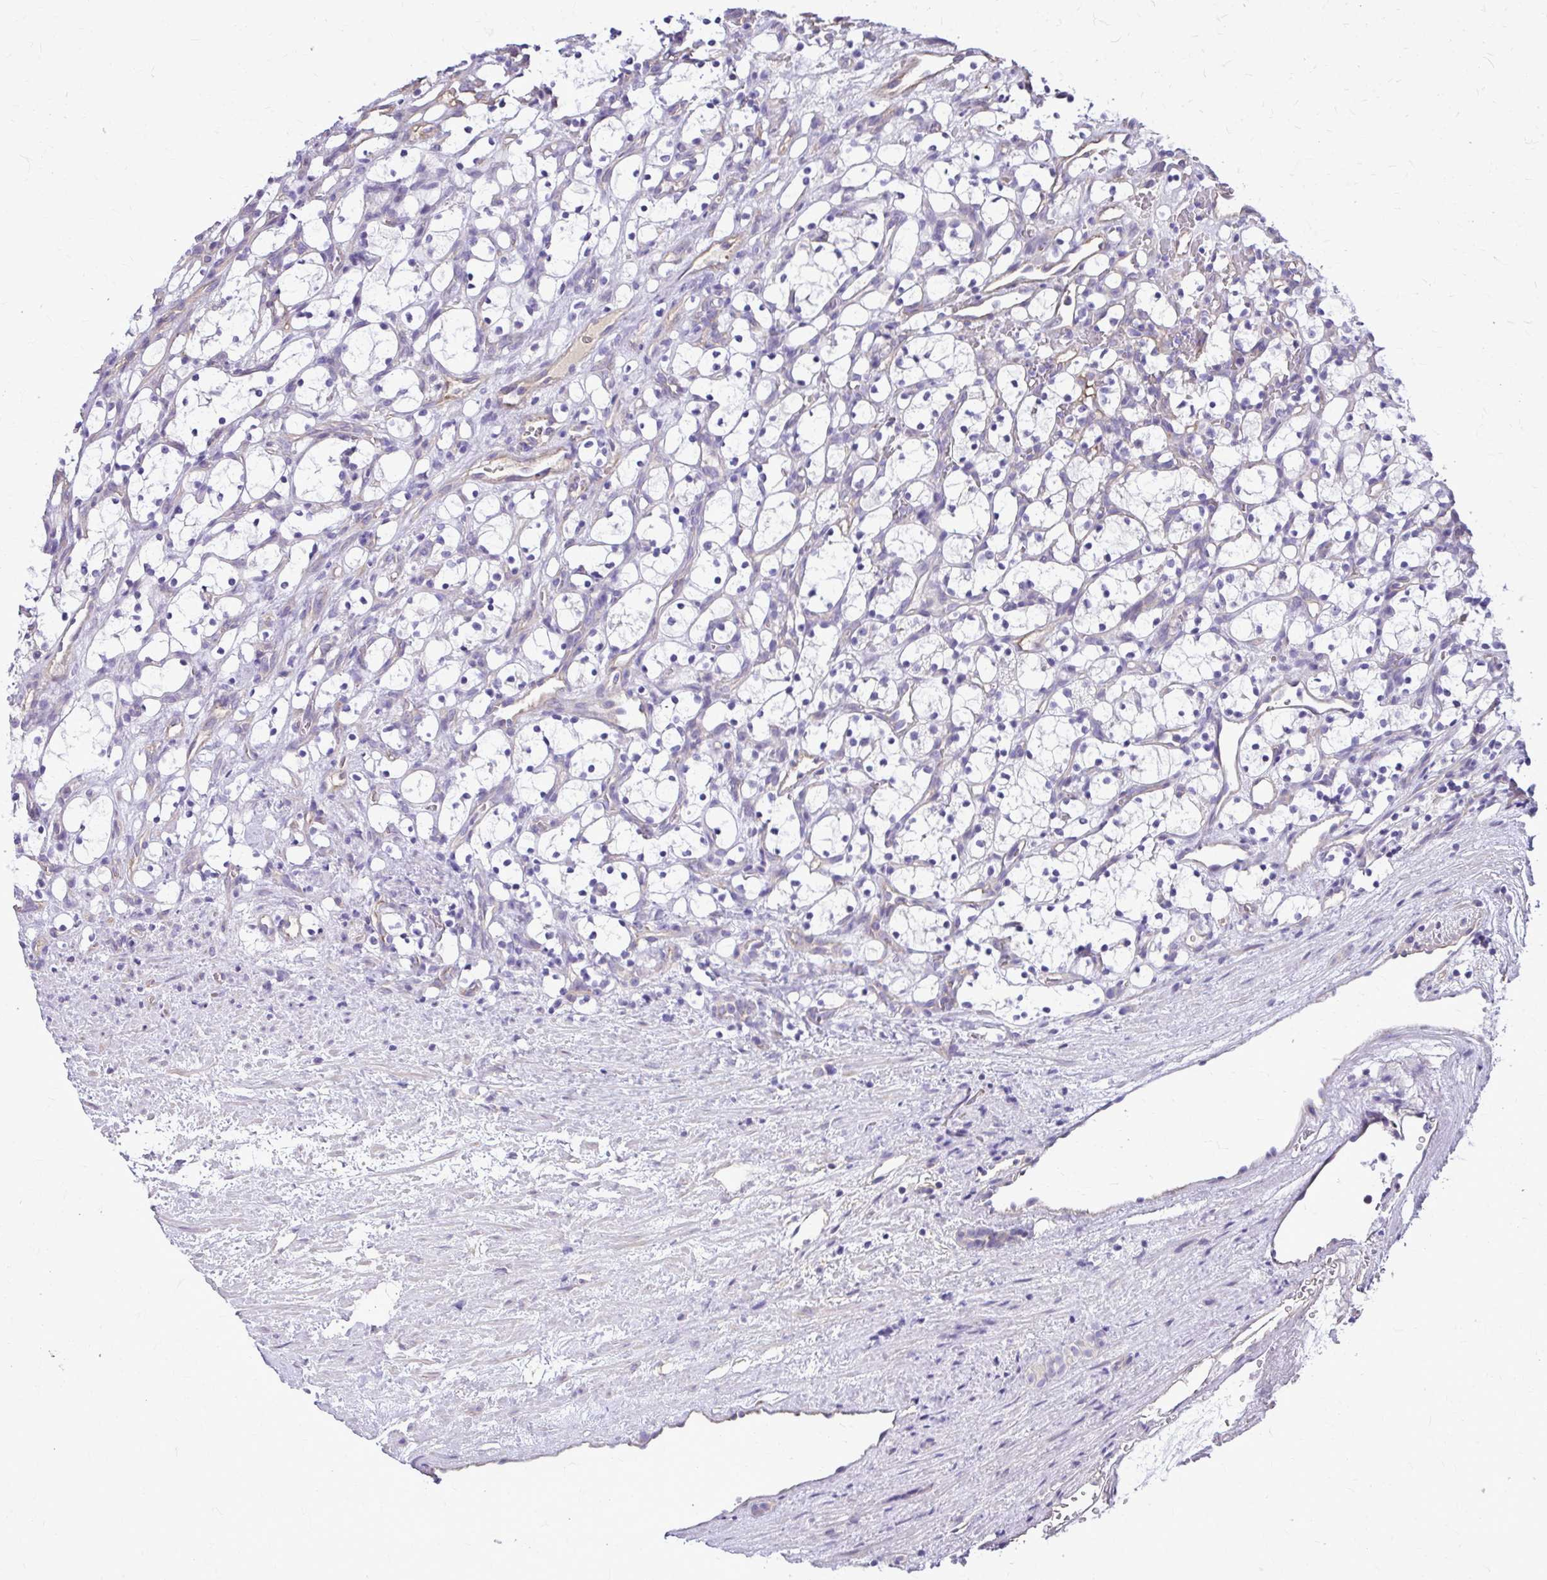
{"staining": {"intensity": "negative", "quantity": "none", "location": "none"}, "tissue": "renal cancer", "cell_type": "Tumor cells", "image_type": "cancer", "snomed": [{"axis": "morphology", "description": "Adenocarcinoma, NOS"}, {"axis": "topography", "description": "Kidney"}], "caption": "Renal cancer (adenocarcinoma) was stained to show a protein in brown. There is no significant positivity in tumor cells.", "gene": "RUNDC3B", "patient": {"sex": "female", "age": 69}}